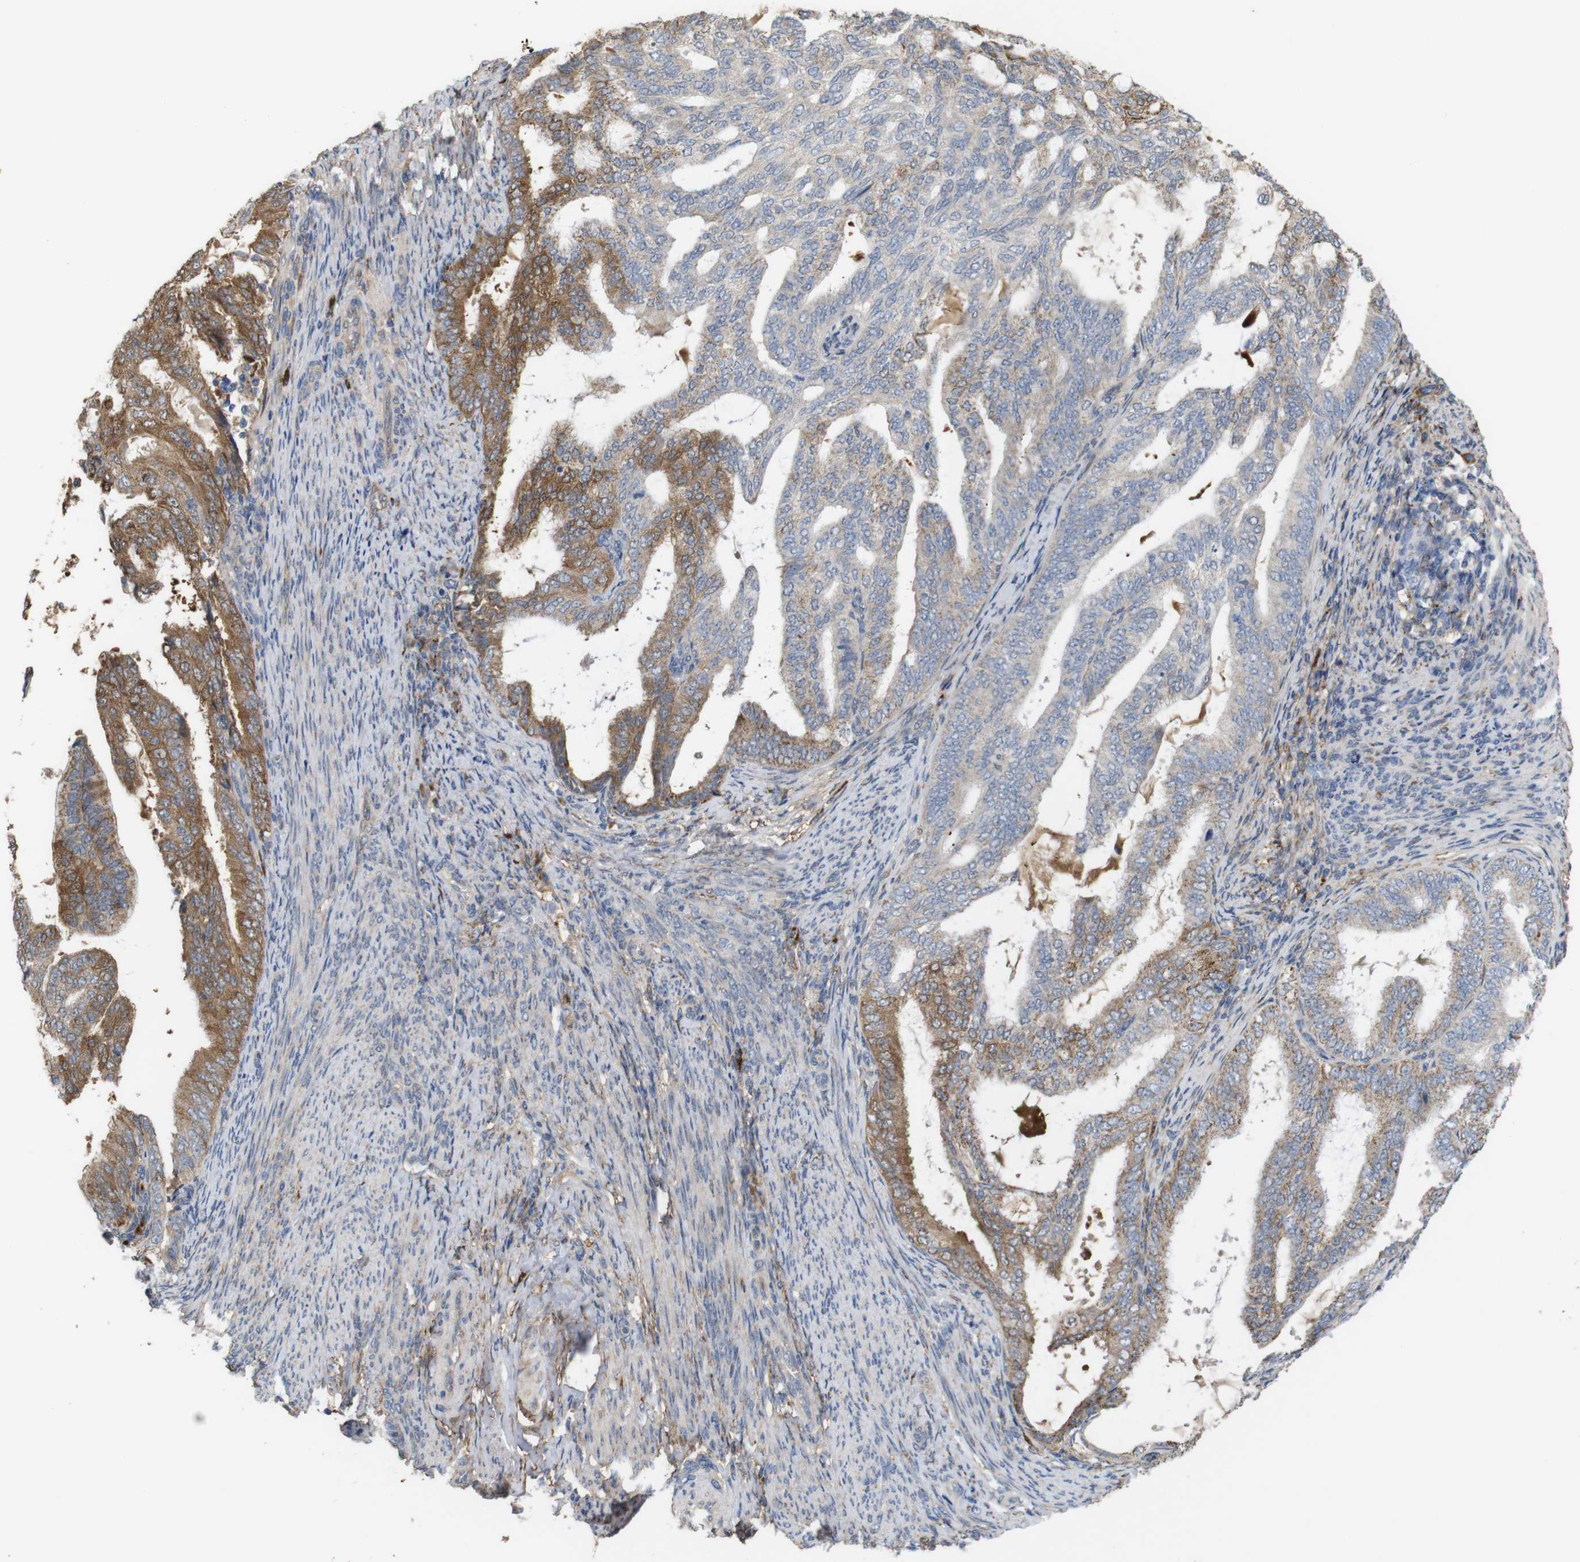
{"staining": {"intensity": "moderate", "quantity": "<25%", "location": "cytoplasmic/membranous"}, "tissue": "endometrial cancer", "cell_type": "Tumor cells", "image_type": "cancer", "snomed": [{"axis": "morphology", "description": "Adenocarcinoma, NOS"}, {"axis": "topography", "description": "Endometrium"}], "caption": "Moderate cytoplasmic/membranous positivity for a protein is seen in about <25% of tumor cells of endometrial cancer using IHC.", "gene": "PTPRR", "patient": {"sex": "female", "age": 58}}